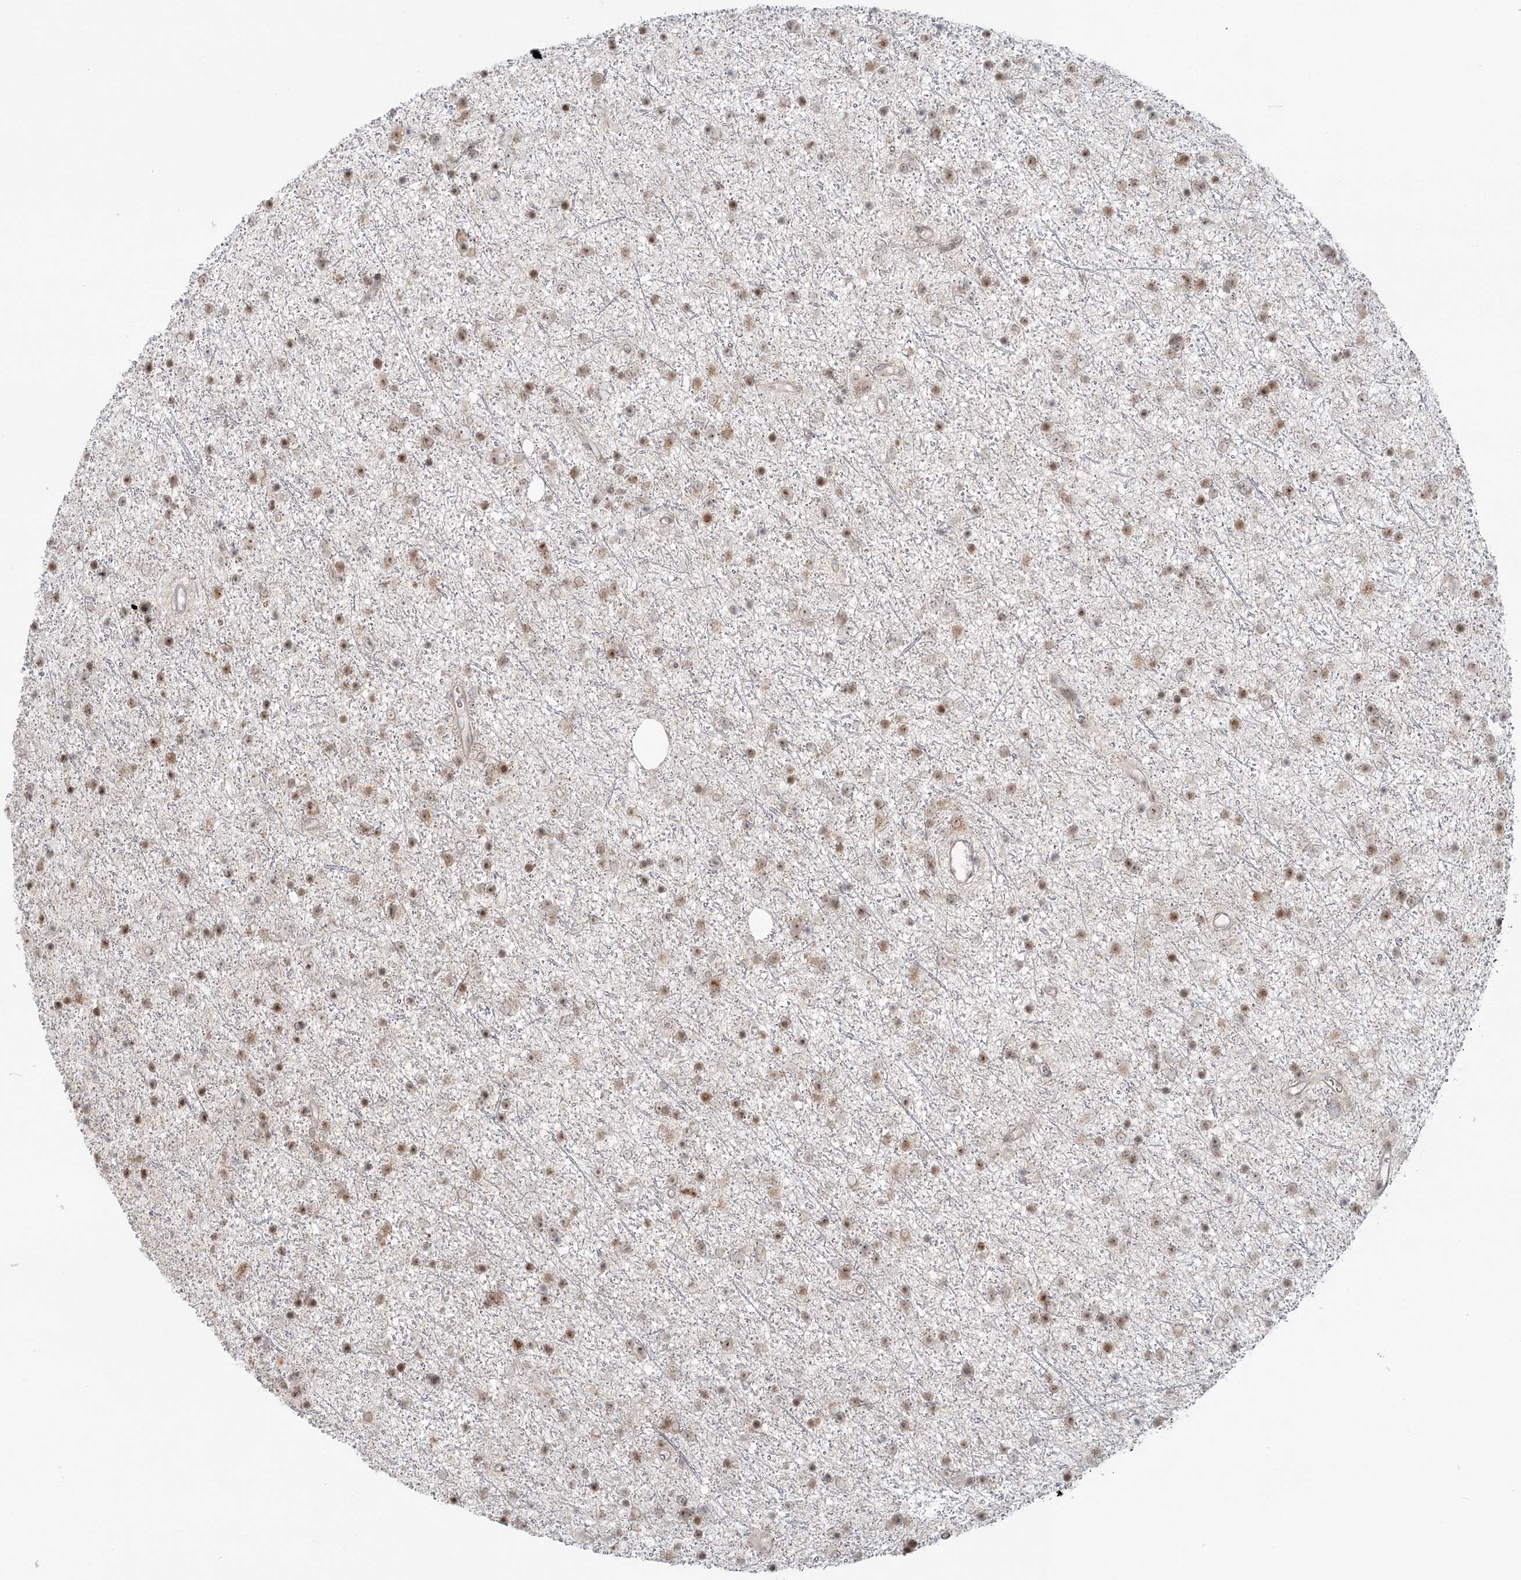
{"staining": {"intensity": "weak", "quantity": ">75%", "location": "nuclear"}, "tissue": "glioma", "cell_type": "Tumor cells", "image_type": "cancer", "snomed": [{"axis": "morphology", "description": "Glioma, malignant, Low grade"}, {"axis": "topography", "description": "Cerebral cortex"}], "caption": "Protein staining by immunohistochemistry displays weak nuclear positivity in approximately >75% of tumor cells in malignant glioma (low-grade). Nuclei are stained in blue.", "gene": "R3HCC1L", "patient": {"sex": "female", "age": 39}}